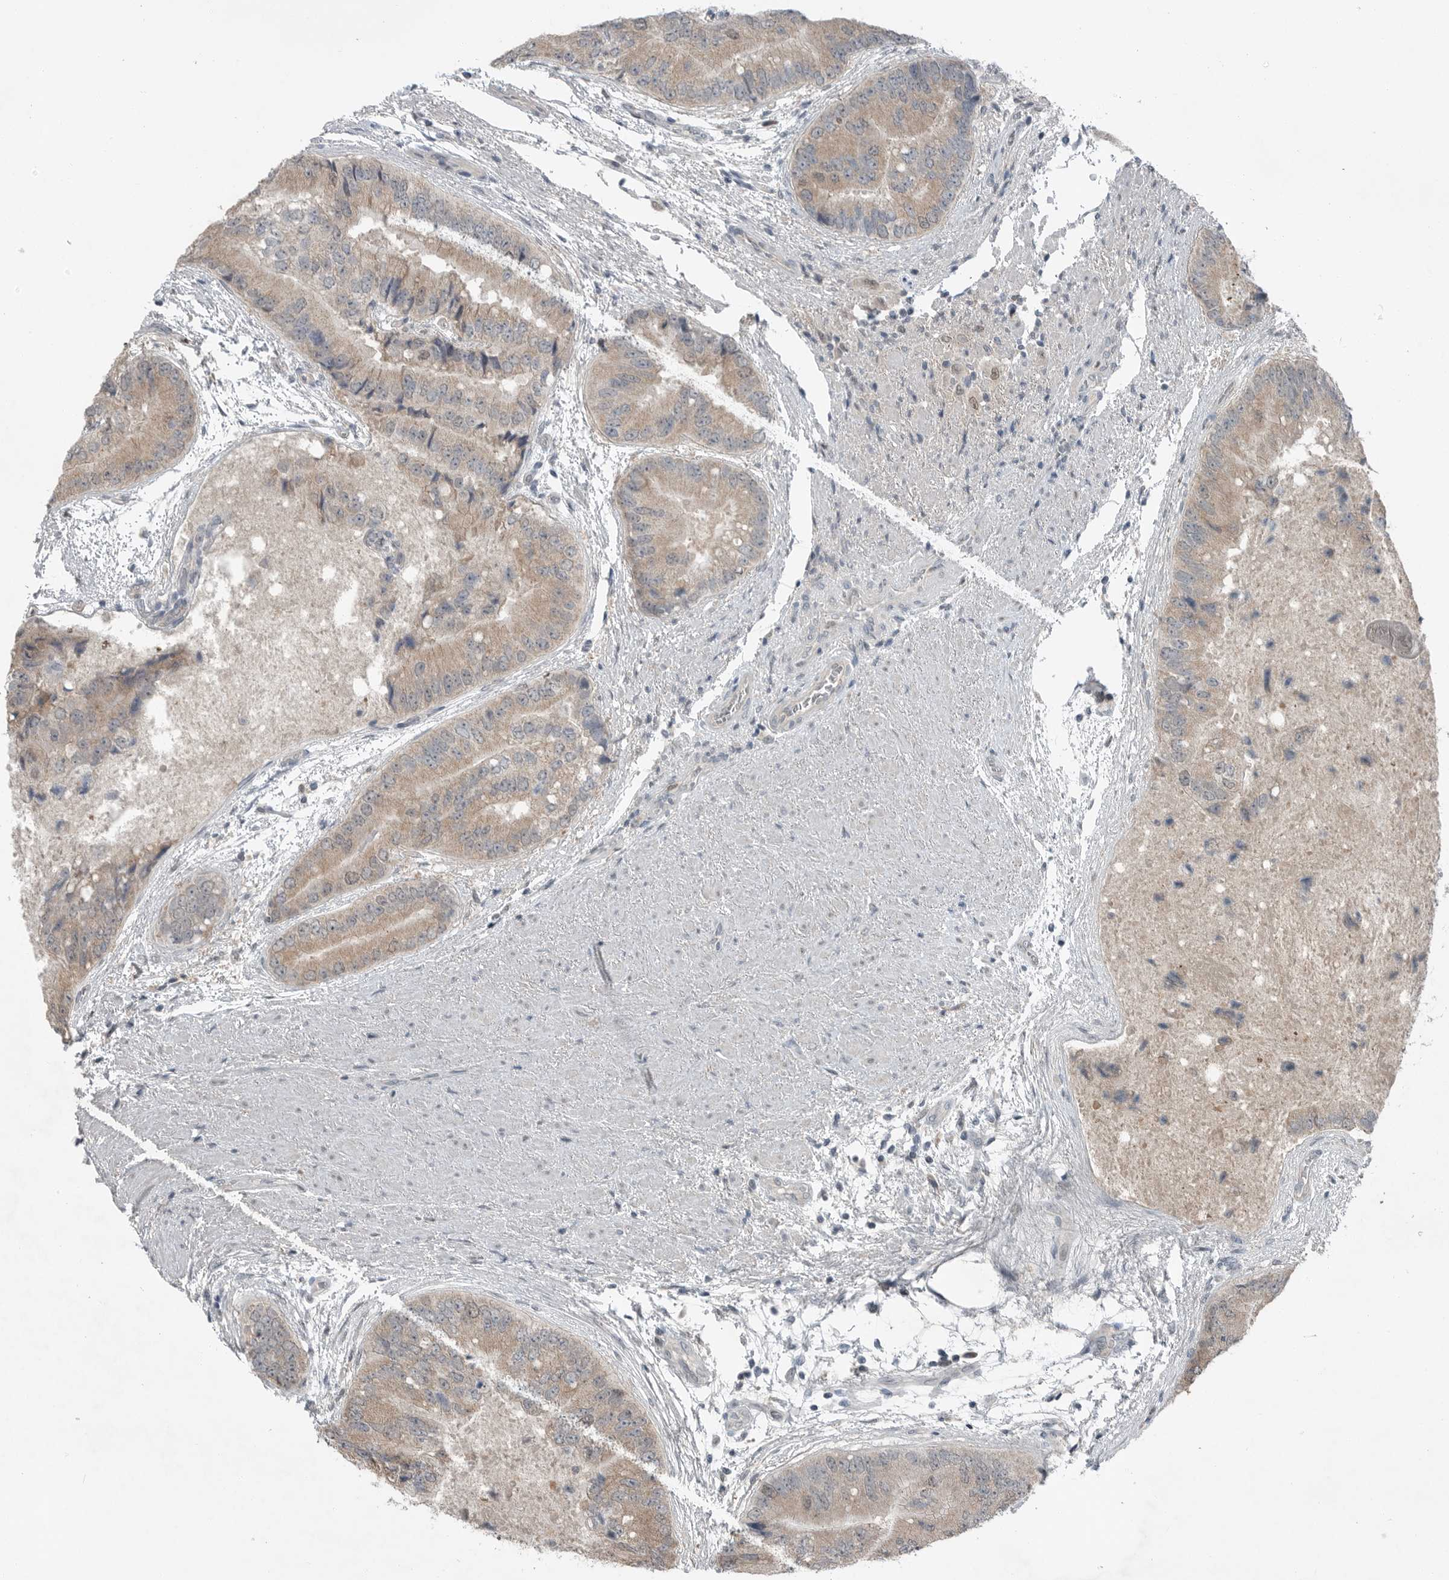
{"staining": {"intensity": "weak", "quantity": ">75%", "location": "cytoplasmic/membranous"}, "tissue": "prostate cancer", "cell_type": "Tumor cells", "image_type": "cancer", "snomed": [{"axis": "morphology", "description": "Adenocarcinoma, High grade"}, {"axis": "topography", "description": "Prostate"}], "caption": "Tumor cells demonstrate low levels of weak cytoplasmic/membranous positivity in approximately >75% of cells in prostate cancer (adenocarcinoma (high-grade)). (DAB (3,3'-diaminobenzidine) = brown stain, brightfield microscopy at high magnification).", "gene": "MFAP3L", "patient": {"sex": "male", "age": 70}}